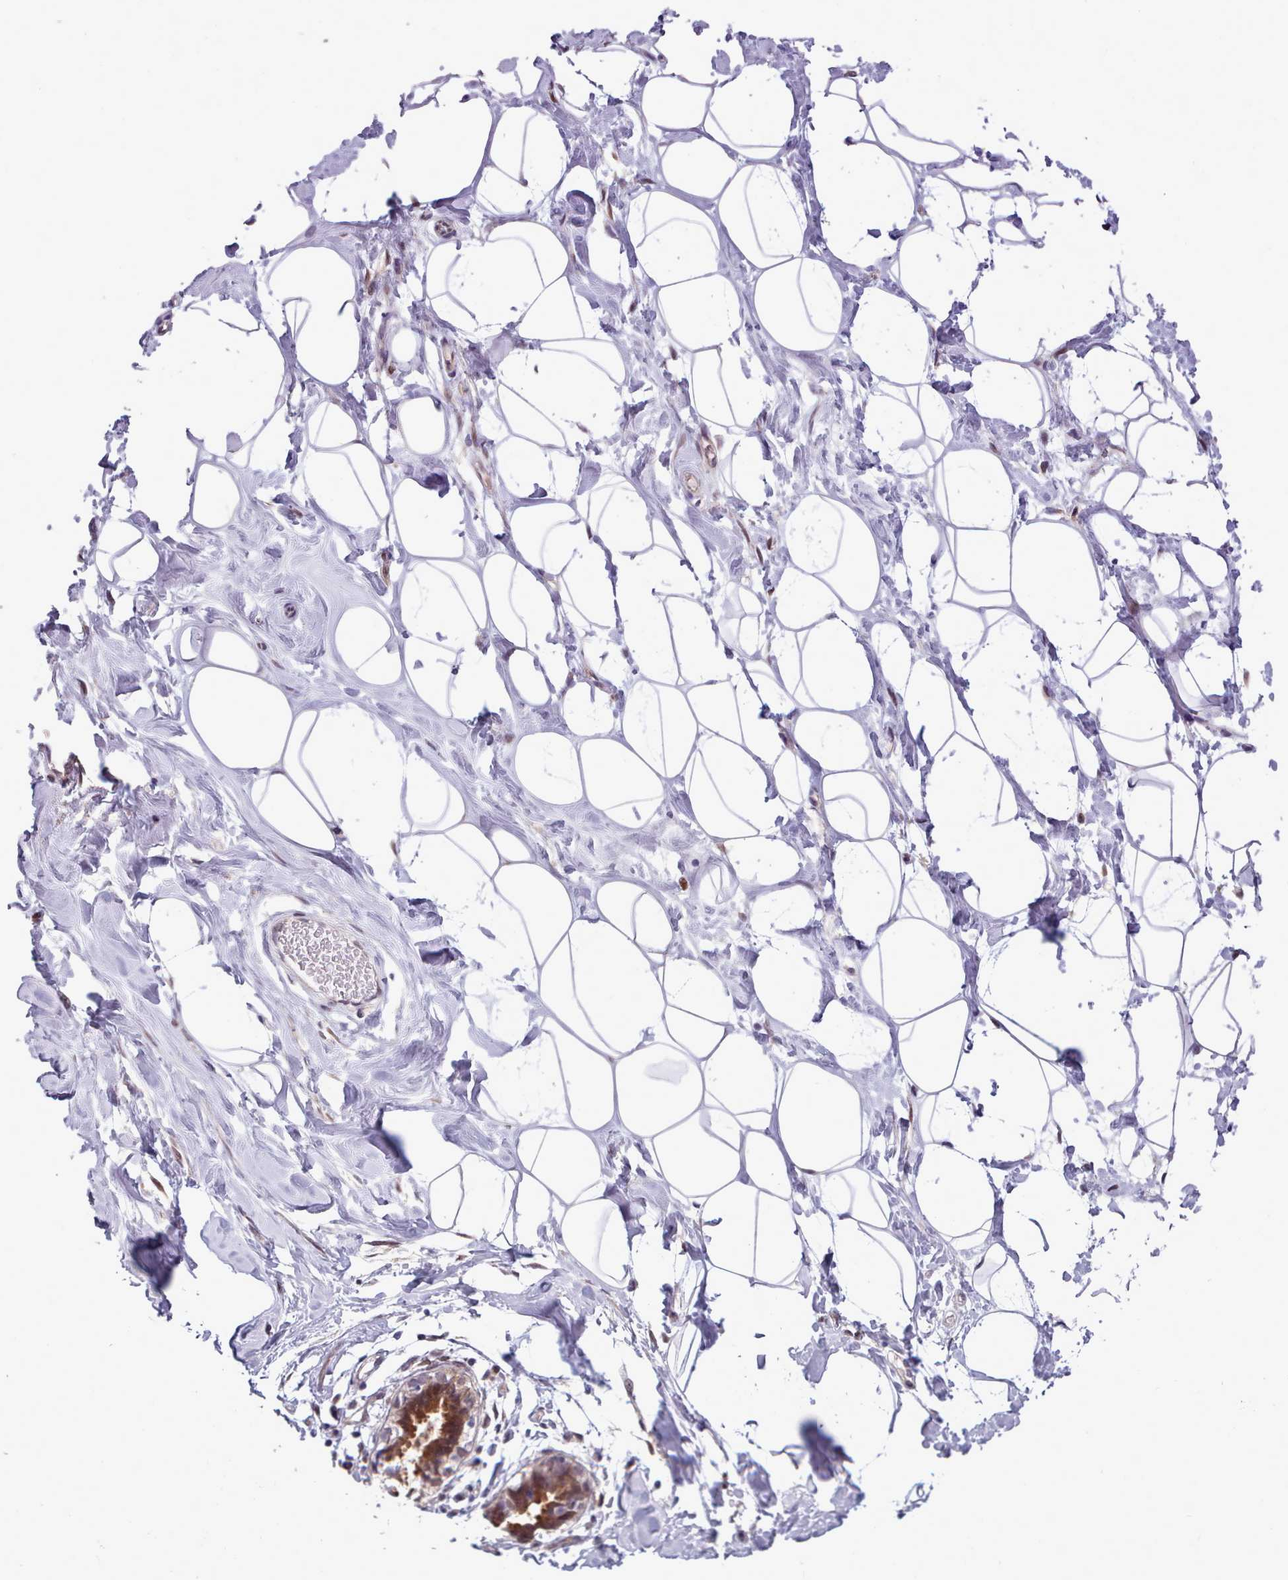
{"staining": {"intensity": "negative", "quantity": "none", "location": "none"}, "tissue": "adipose tissue", "cell_type": "Adipocytes", "image_type": "normal", "snomed": [{"axis": "morphology", "description": "Normal tissue, NOS"}, {"axis": "topography", "description": "Breast"}], "caption": "DAB (3,3'-diaminobenzidine) immunohistochemical staining of unremarkable adipose tissue displays no significant expression in adipocytes.", "gene": "AHCY", "patient": {"sex": "female", "age": 26}}